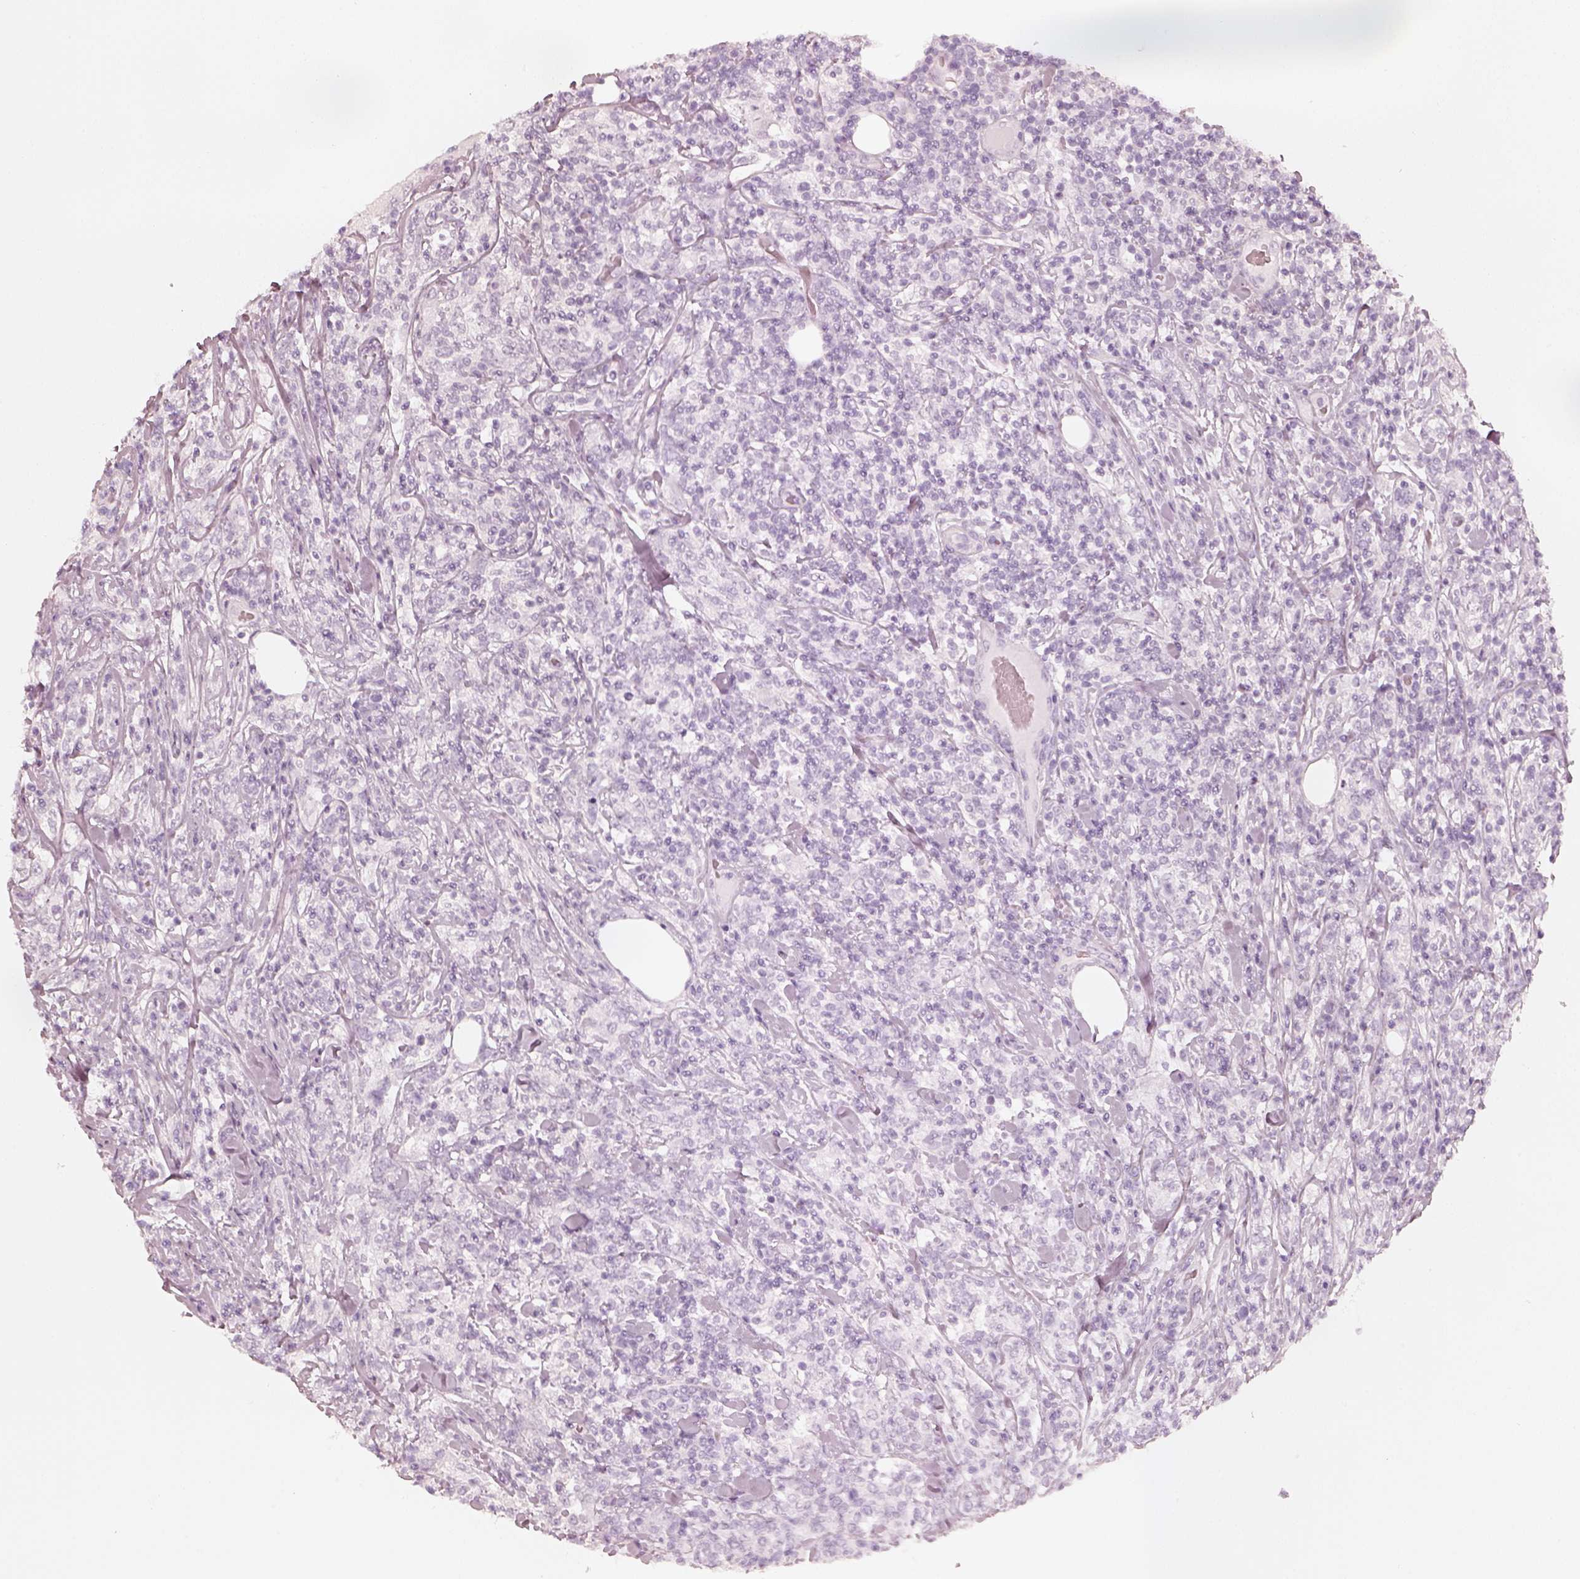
{"staining": {"intensity": "negative", "quantity": "none", "location": "none"}, "tissue": "lymphoma", "cell_type": "Tumor cells", "image_type": "cancer", "snomed": [{"axis": "morphology", "description": "Malignant lymphoma, non-Hodgkin's type, High grade"}, {"axis": "topography", "description": "Lymph node"}], "caption": "Human malignant lymphoma, non-Hodgkin's type (high-grade) stained for a protein using immunohistochemistry (IHC) demonstrates no expression in tumor cells.", "gene": "KRT72", "patient": {"sex": "female", "age": 84}}